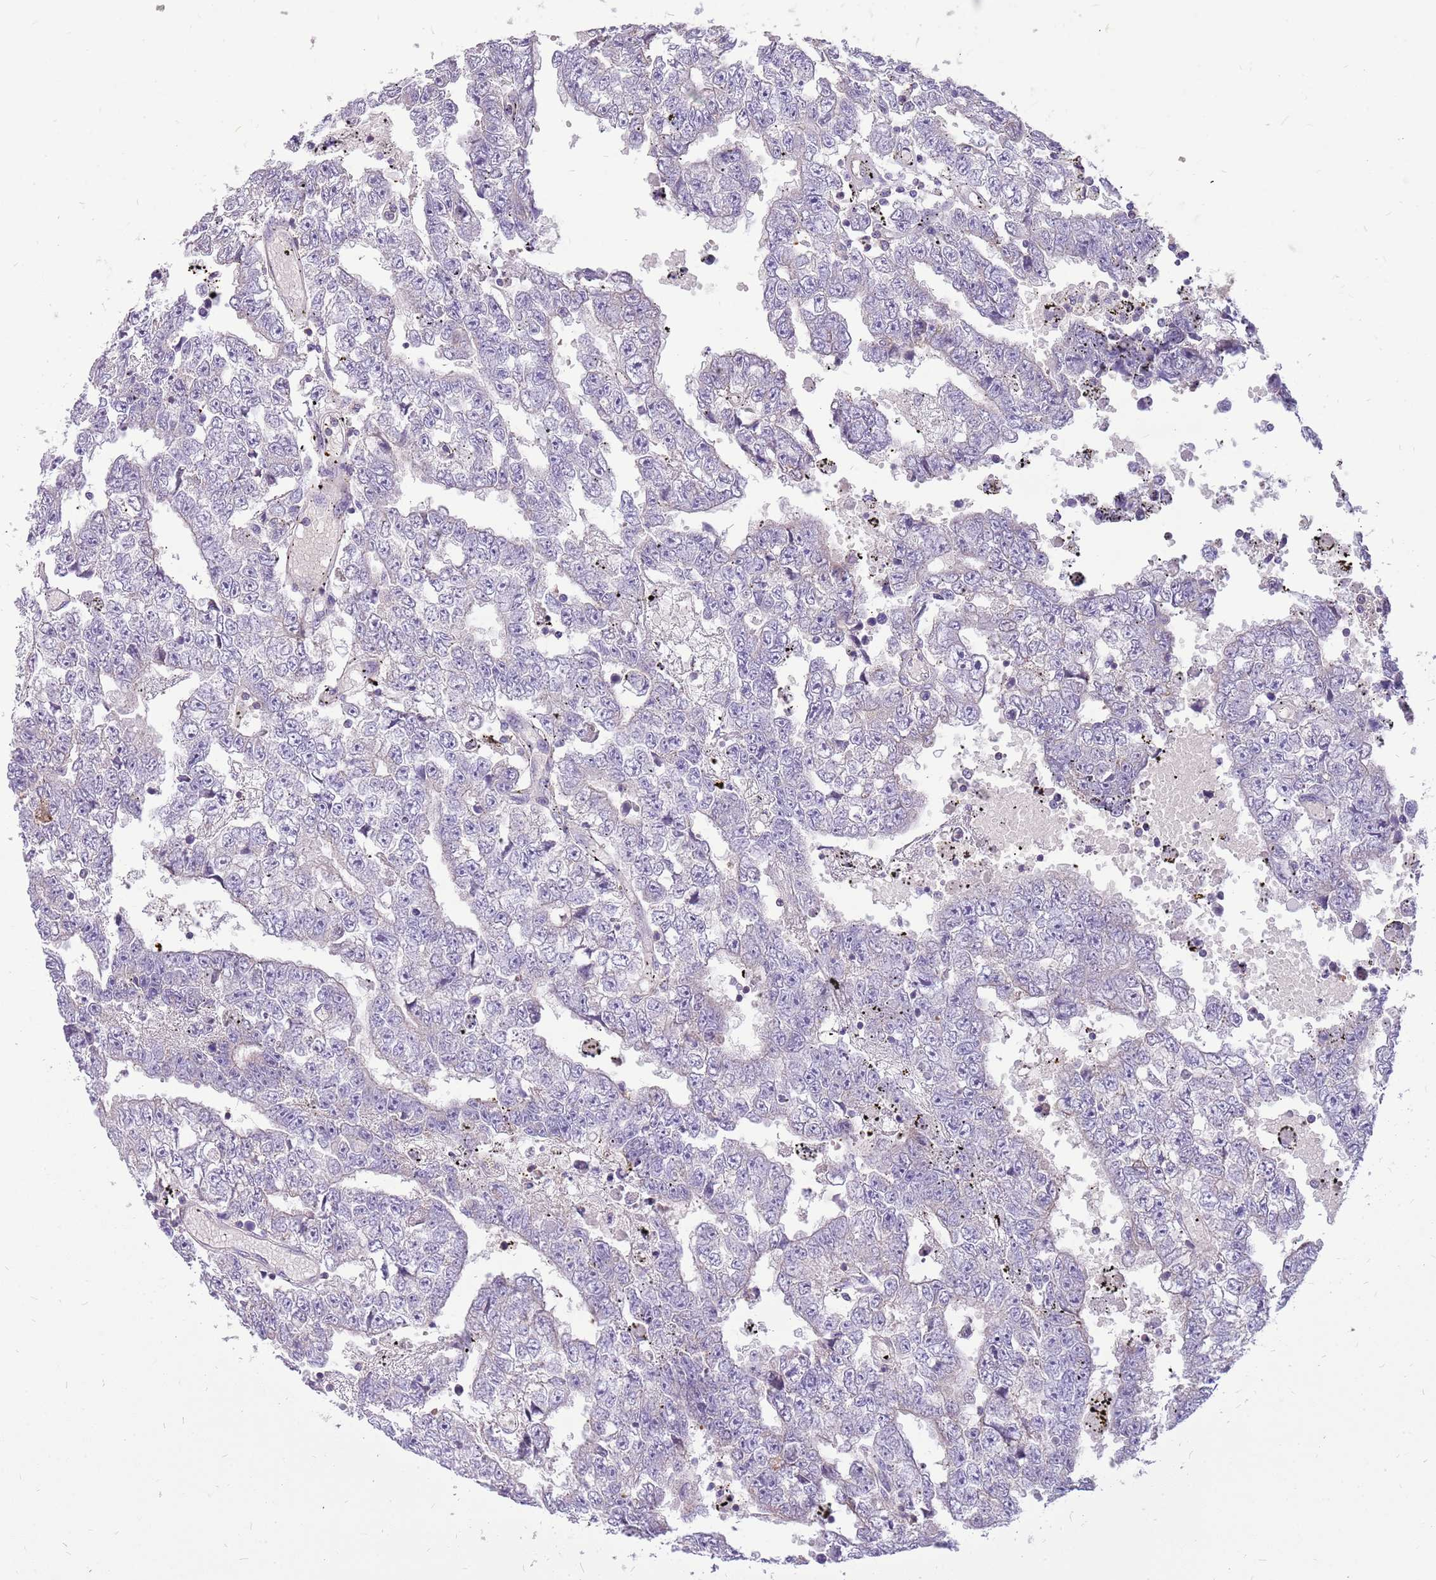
{"staining": {"intensity": "negative", "quantity": "none", "location": "none"}, "tissue": "testis cancer", "cell_type": "Tumor cells", "image_type": "cancer", "snomed": [{"axis": "morphology", "description": "Carcinoma, Embryonal, NOS"}, {"axis": "topography", "description": "Testis"}], "caption": "This is an immunohistochemistry photomicrograph of testis cancer (embryonal carcinoma). There is no positivity in tumor cells.", "gene": "WDR90", "patient": {"sex": "male", "age": 25}}